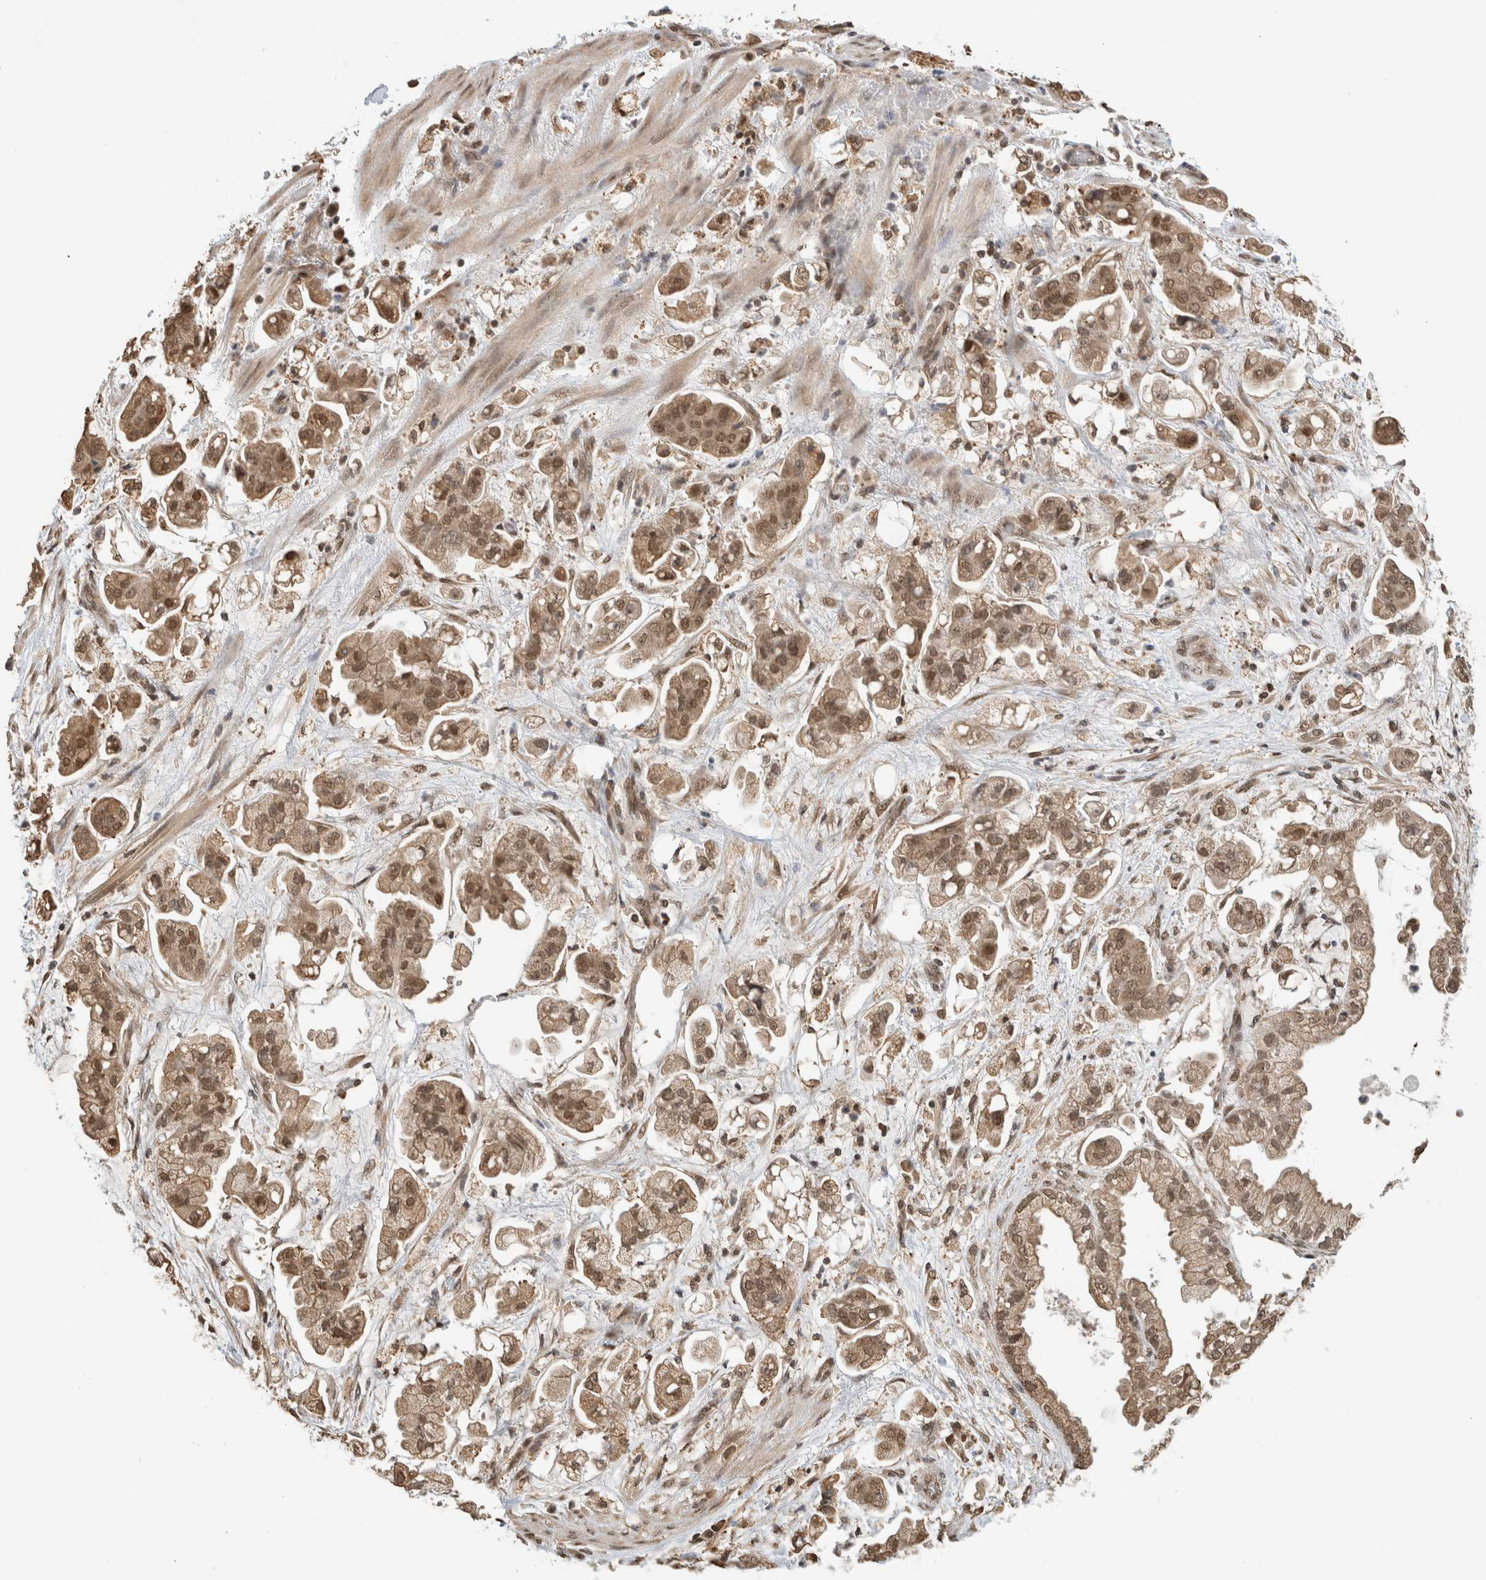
{"staining": {"intensity": "moderate", "quantity": ">75%", "location": "cytoplasmic/membranous,nuclear"}, "tissue": "stomach cancer", "cell_type": "Tumor cells", "image_type": "cancer", "snomed": [{"axis": "morphology", "description": "Adenocarcinoma, NOS"}, {"axis": "topography", "description": "Stomach"}], "caption": "Immunohistochemistry (IHC) image of neoplastic tissue: adenocarcinoma (stomach) stained using IHC shows medium levels of moderate protein expression localized specifically in the cytoplasmic/membranous and nuclear of tumor cells, appearing as a cytoplasmic/membranous and nuclear brown color.", "gene": "C1orf21", "patient": {"sex": "male", "age": 62}}